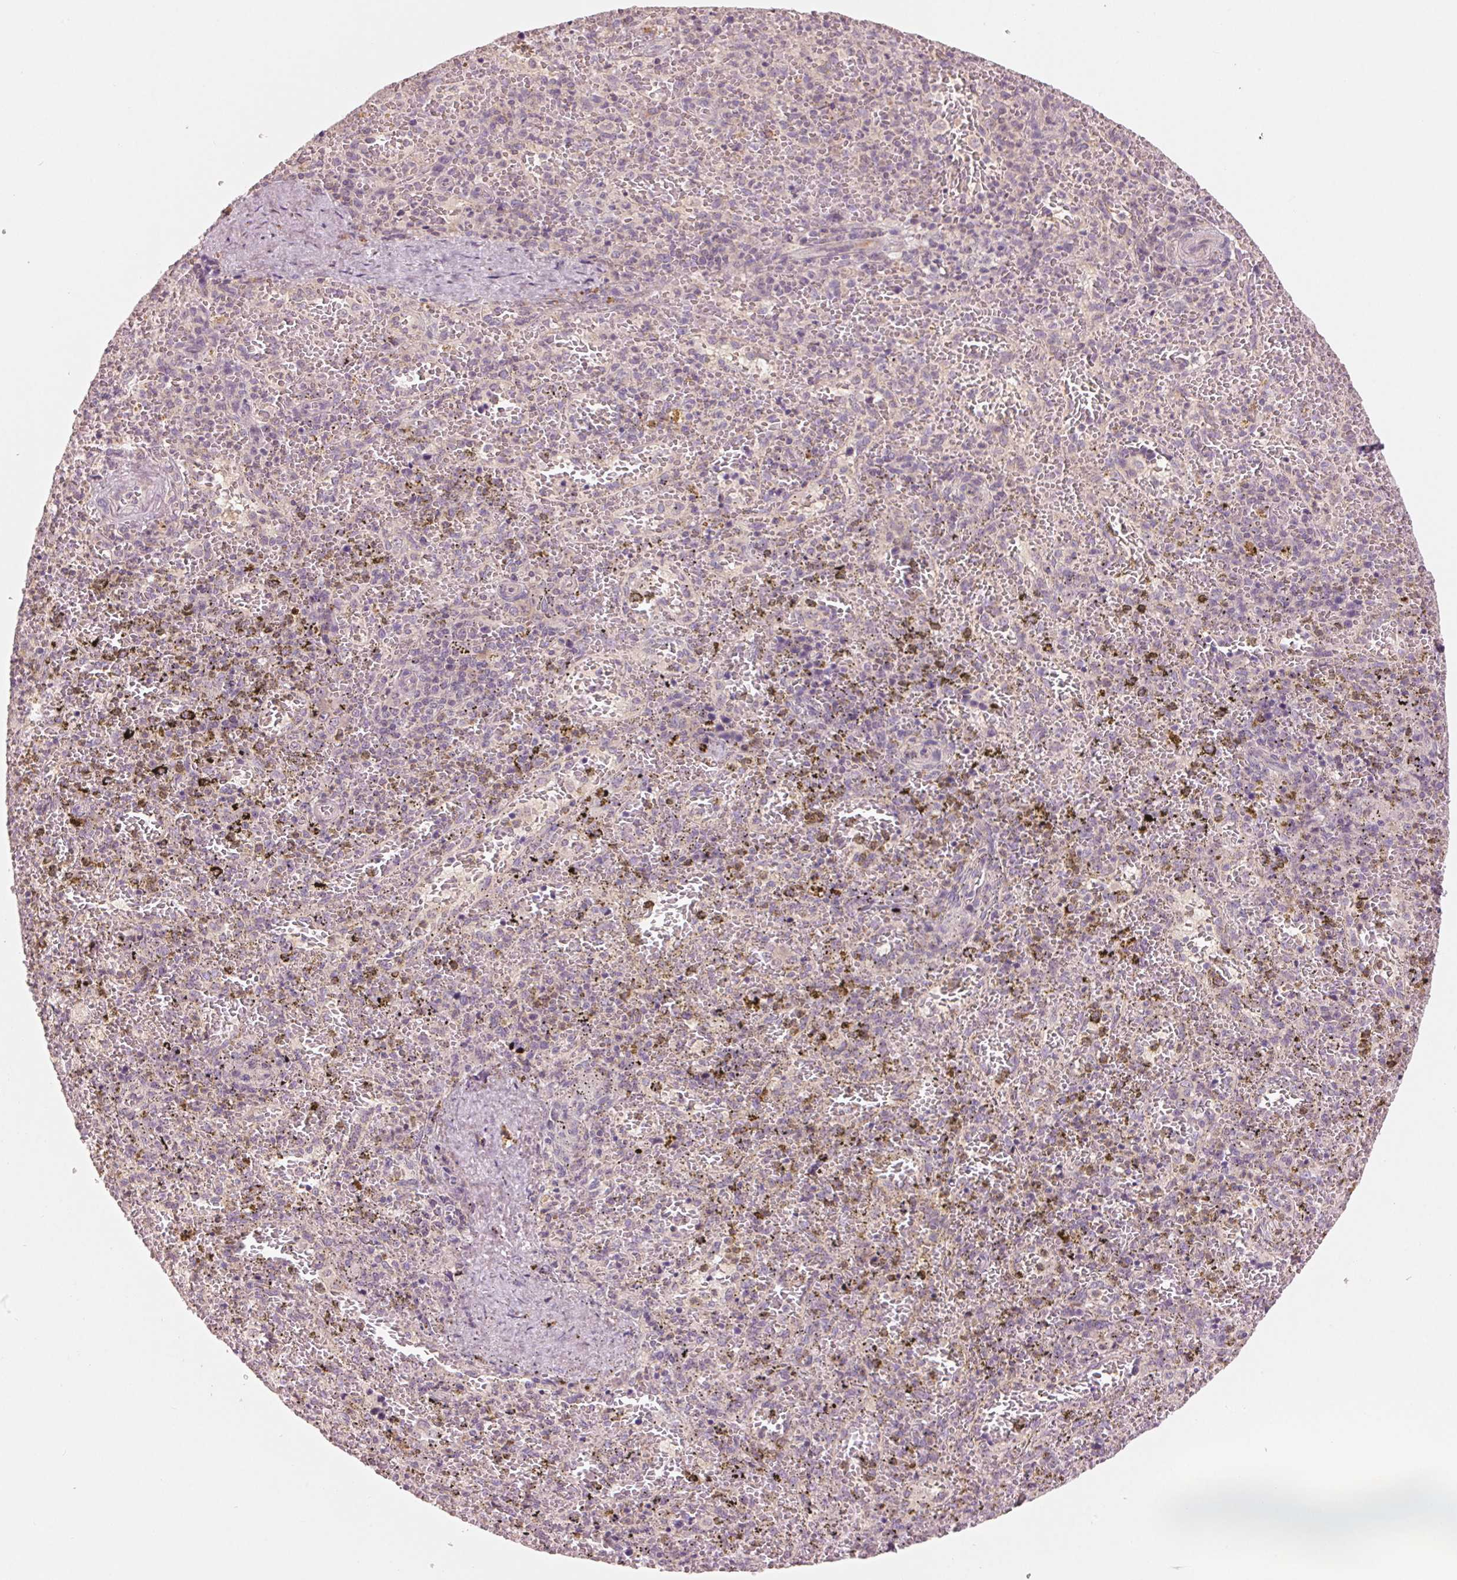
{"staining": {"intensity": "negative", "quantity": "none", "location": "none"}, "tissue": "spleen", "cell_type": "Cells in red pulp", "image_type": "normal", "snomed": [{"axis": "morphology", "description": "Normal tissue, NOS"}, {"axis": "topography", "description": "Spleen"}], "caption": "Spleen was stained to show a protein in brown. There is no significant expression in cells in red pulp. (Stains: DAB IHC with hematoxylin counter stain, Microscopy: brightfield microscopy at high magnification).", "gene": "AQP8", "patient": {"sex": "female", "age": 50}}